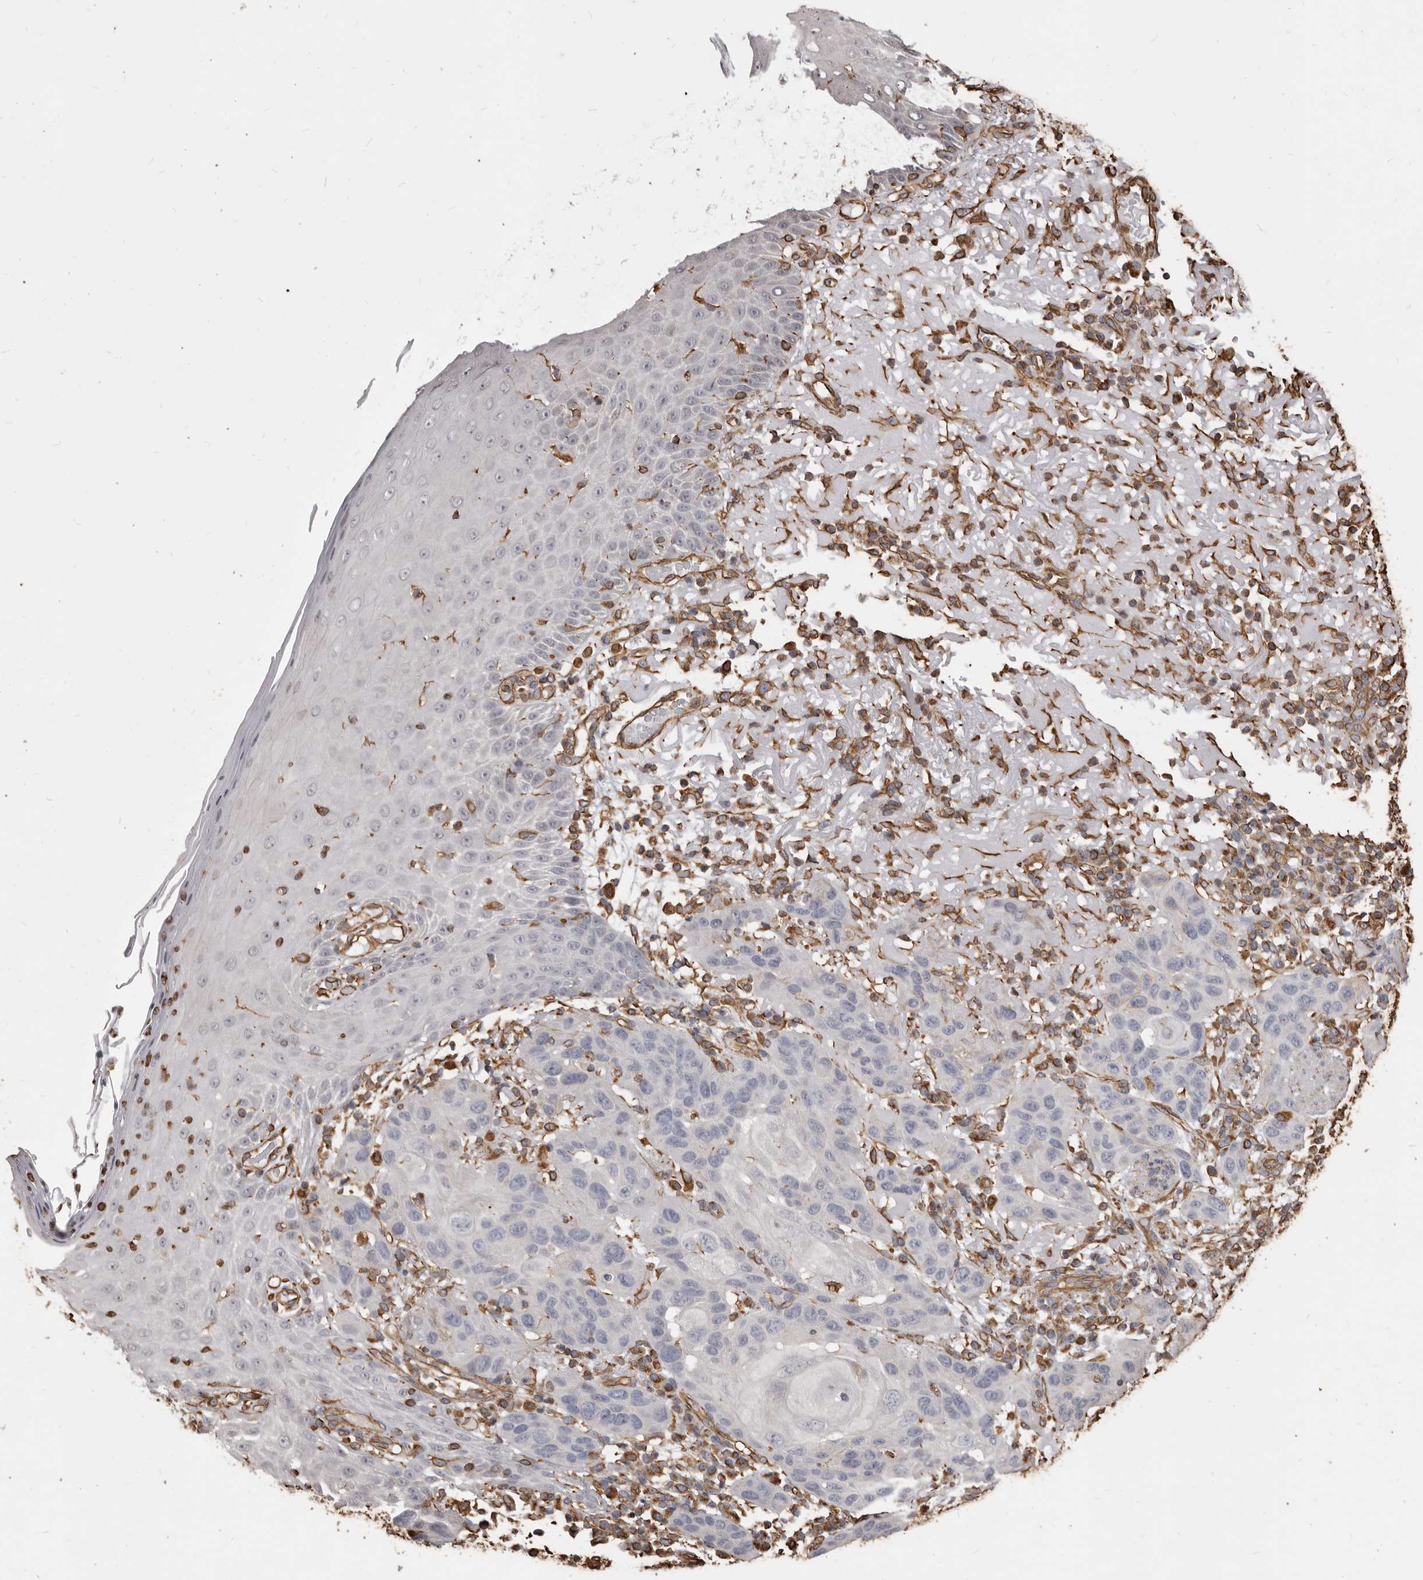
{"staining": {"intensity": "negative", "quantity": "none", "location": "none"}, "tissue": "skin cancer", "cell_type": "Tumor cells", "image_type": "cancer", "snomed": [{"axis": "morphology", "description": "Normal tissue, NOS"}, {"axis": "morphology", "description": "Squamous cell carcinoma, NOS"}, {"axis": "topography", "description": "Skin"}], "caption": "IHC image of human skin cancer (squamous cell carcinoma) stained for a protein (brown), which demonstrates no positivity in tumor cells.", "gene": "MTURN", "patient": {"sex": "female", "age": 96}}